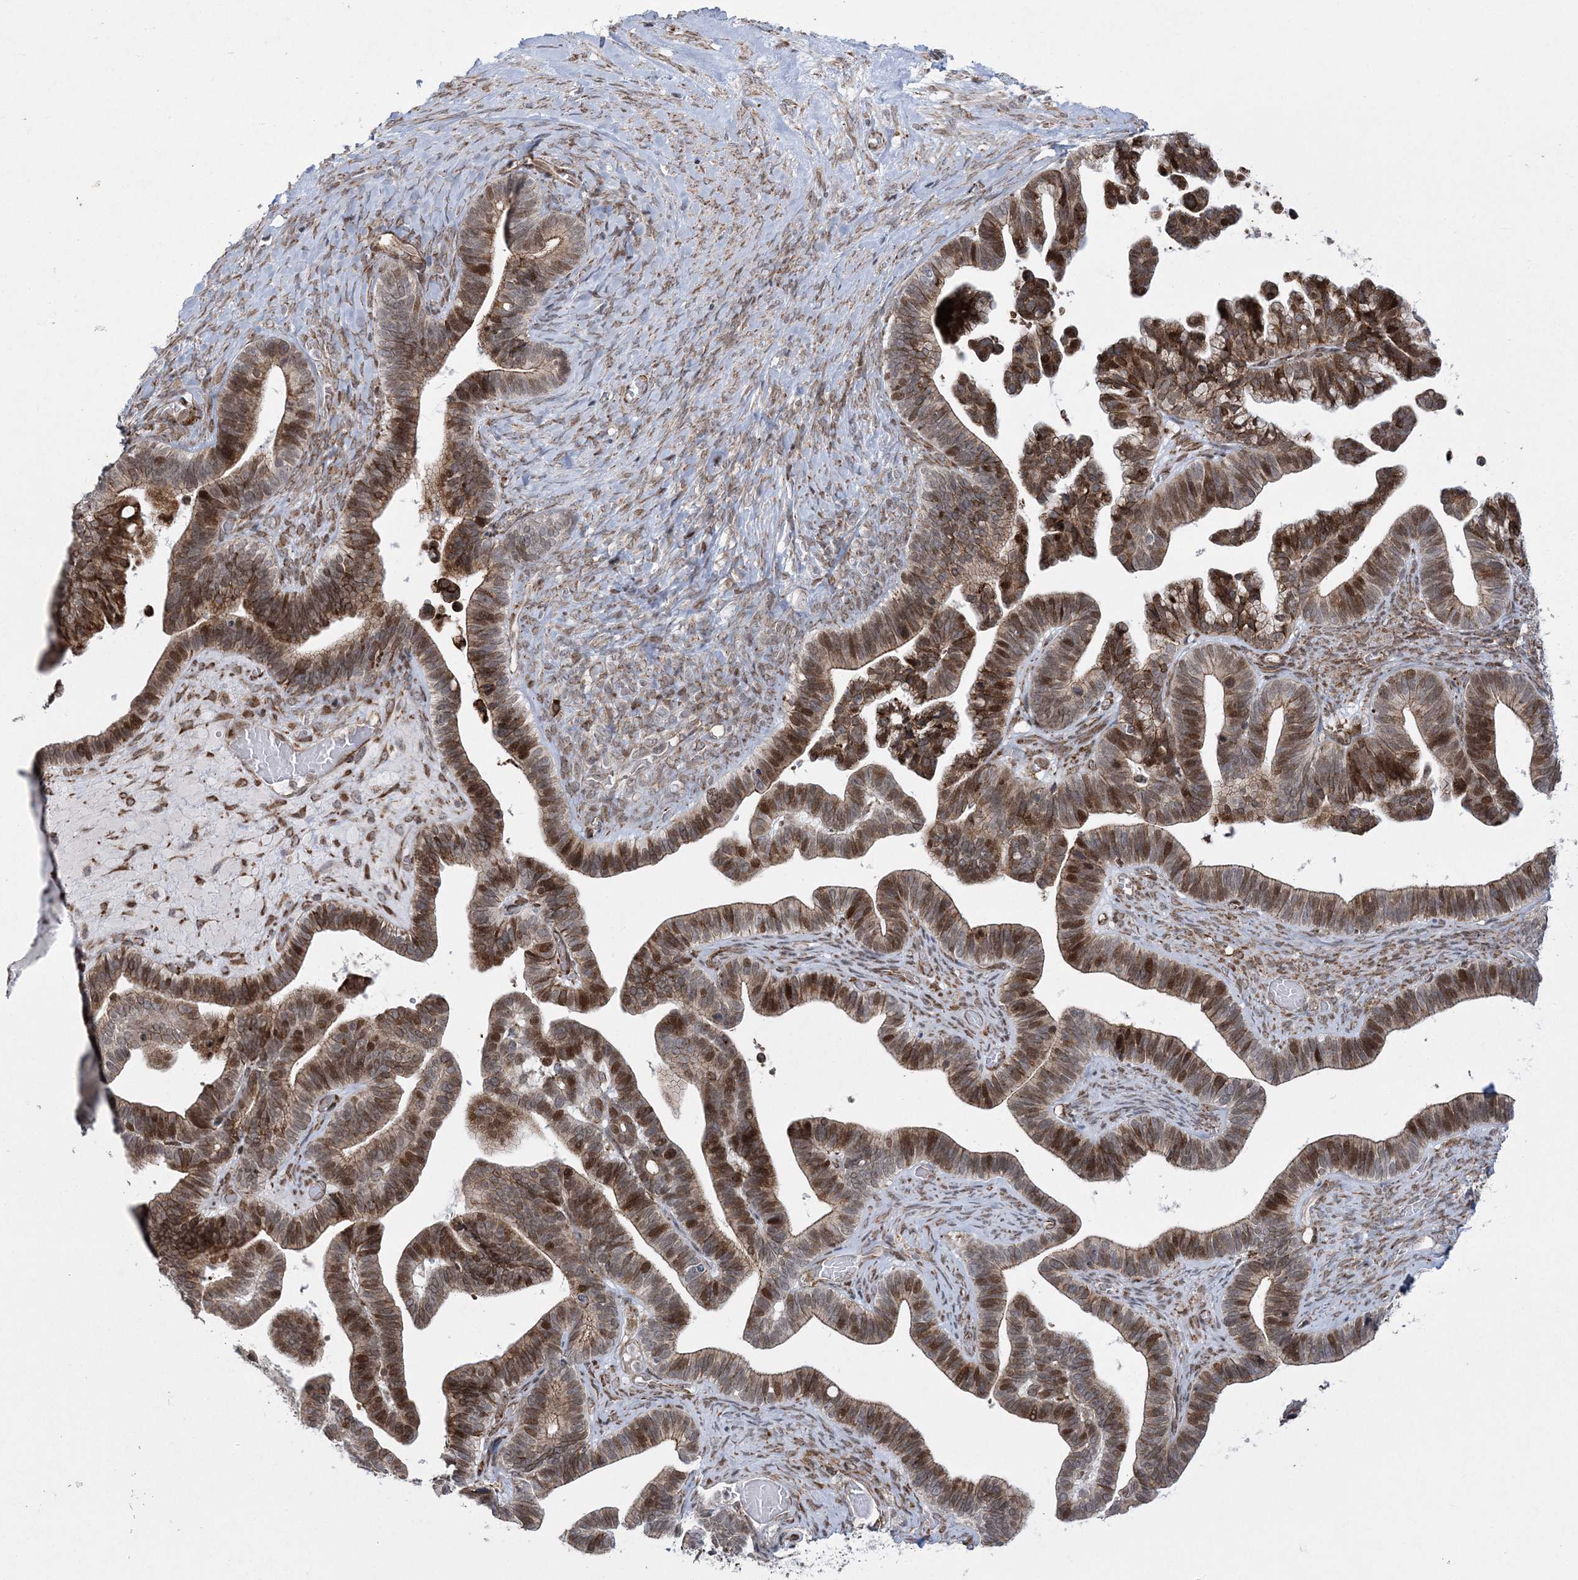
{"staining": {"intensity": "moderate", "quantity": ">75%", "location": "cytoplasmic/membranous,nuclear"}, "tissue": "ovarian cancer", "cell_type": "Tumor cells", "image_type": "cancer", "snomed": [{"axis": "morphology", "description": "Cystadenocarcinoma, serous, NOS"}, {"axis": "topography", "description": "Ovary"}], "caption": "Serous cystadenocarcinoma (ovarian) stained with a protein marker reveals moderate staining in tumor cells.", "gene": "EFCAB12", "patient": {"sex": "female", "age": 56}}